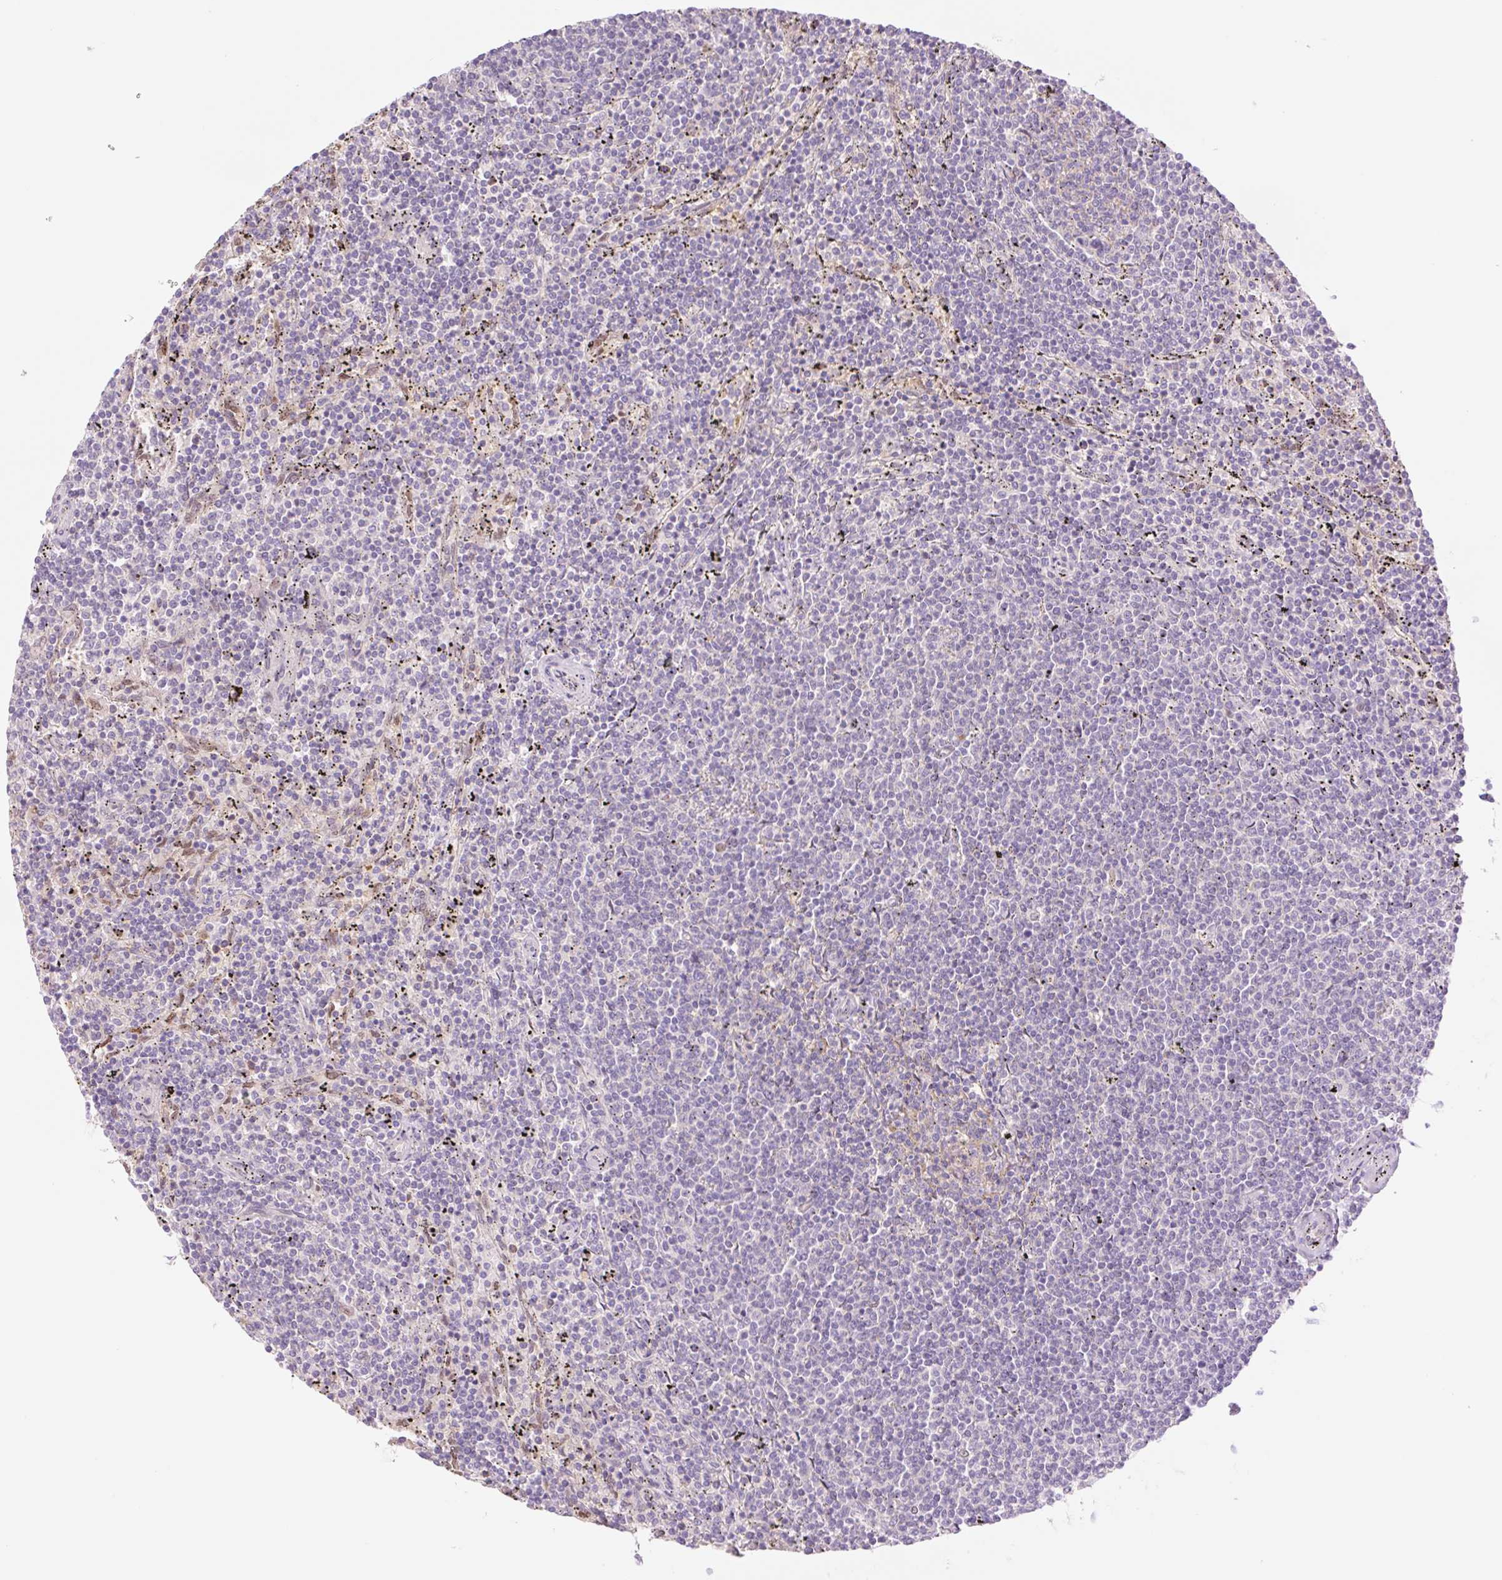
{"staining": {"intensity": "negative", "quantity": "none", "location": "none"}, "tissue": "lymphoma", "cell_type": "Tumor cells", "image_type": "cancer", "snomed": [{"axis": "morphology", "description": "Malignant lymphoma, non-Hodgkin's type, Low grade"}, {"axis": "topography", "description": "Spleen"}], "caption": "Human lymphoma stained for a protein using immunohistochemistry (IHC) shows no positivity in tumor cells.", "gene": "HEBP1", "patient": {"sex": "female", "age": 50}}